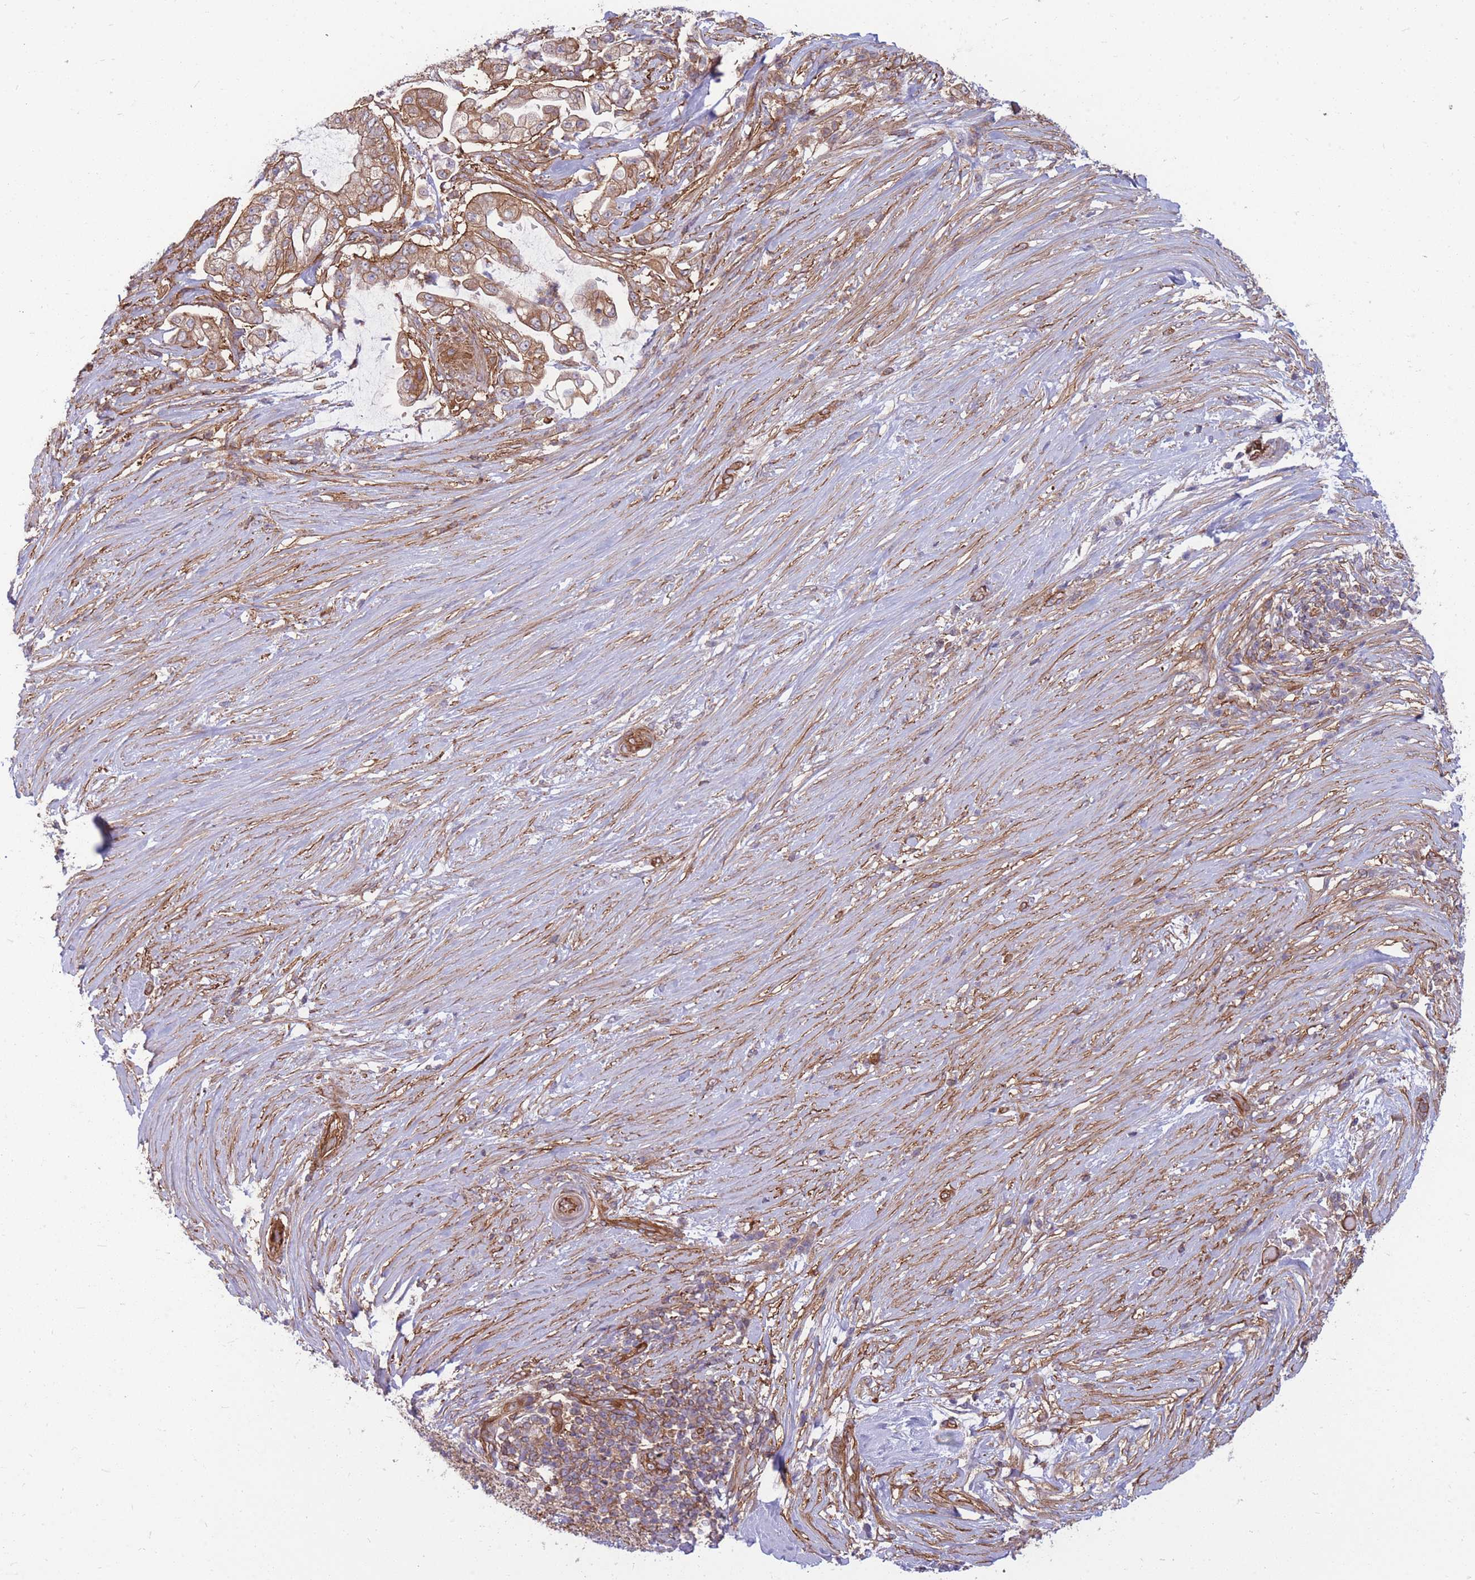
{"staining": {"intensity": "moderate", "quantity": ">75%", "location": "cytoplasmic/membranous"}, "tissue": "pancreatic cancer", "cell_type": "Tumor cells", "image_type": "cancer", "snomed": [{"axis": "morphology", "description": "Adenocarcinoma, NOS"}, {"axis": "topography", "description": "Pancreas"}], "caption": "Immunohistochemistry of adenocarcinoma (pancreatic) shows medium levels of moderate cytoplasmic/membranous staining in approximately >75% of tumor cells.", "gene": "GGA1", "patient": {"sex": "female", "age": 69}}